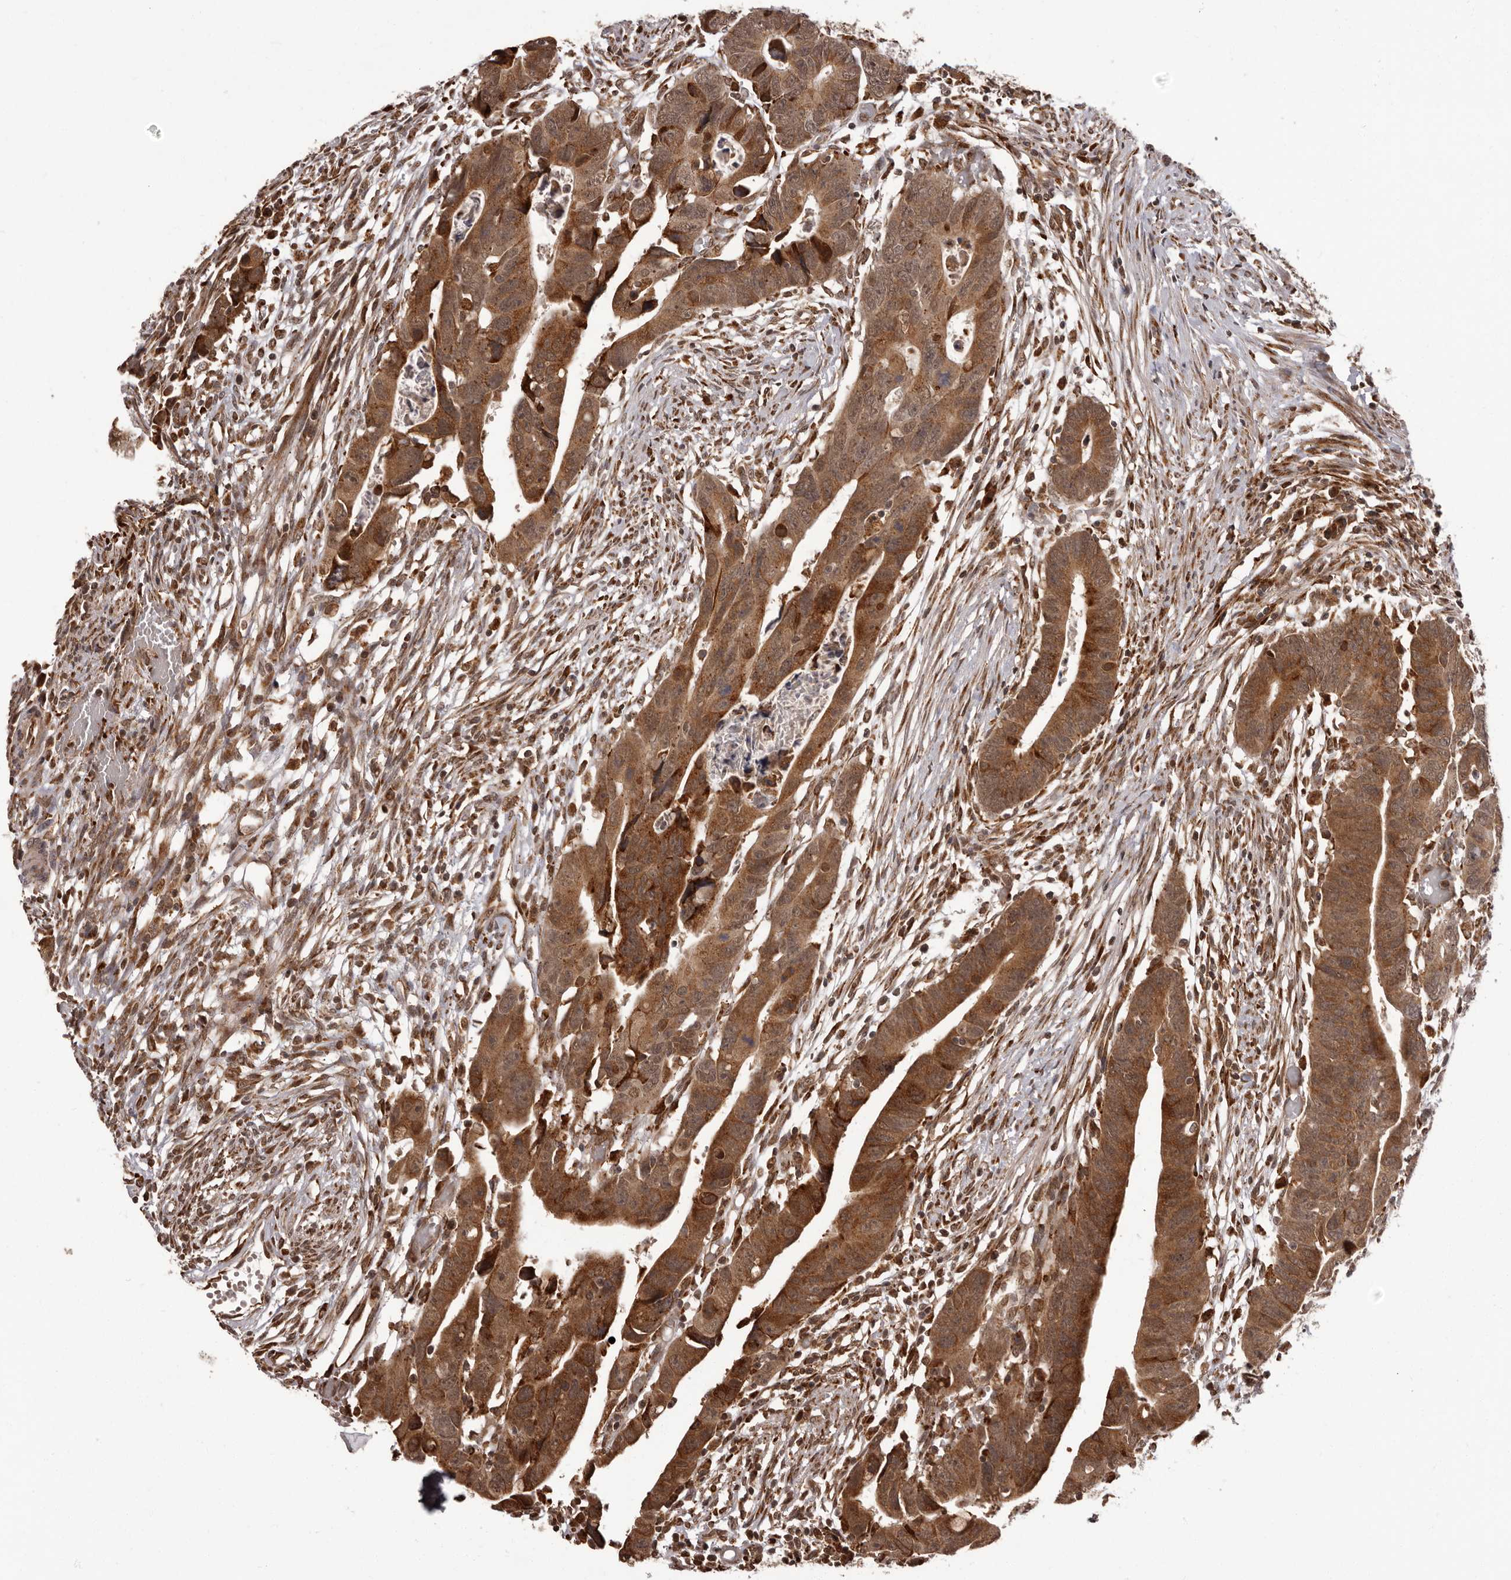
{"staining": {"intensity": "moderate", "quantity": ">75%", "location": "cytoplasmic/membranous"}, "tissue": "colorectal cancer", "cell_type": "Tumor cells", "image_type": "cancer", "snomed": [{"axis": "morphology", "description": "Adenocarcinoma, NOS"}, {"axis": "topography", "description": "Rectum"}], "caption": "Immunohistochemical staining of human colorectal adenocarcinoma displays moderate cytoplasmic/membranous protein staining in about >75% of tumor cells. The protein is stained brown, and the nuclei are stained in blue (DAB IHC with brightfield microscopy, high magnification).", "gene": "IL32", "patient": {"sex": "female", "age": 65}}